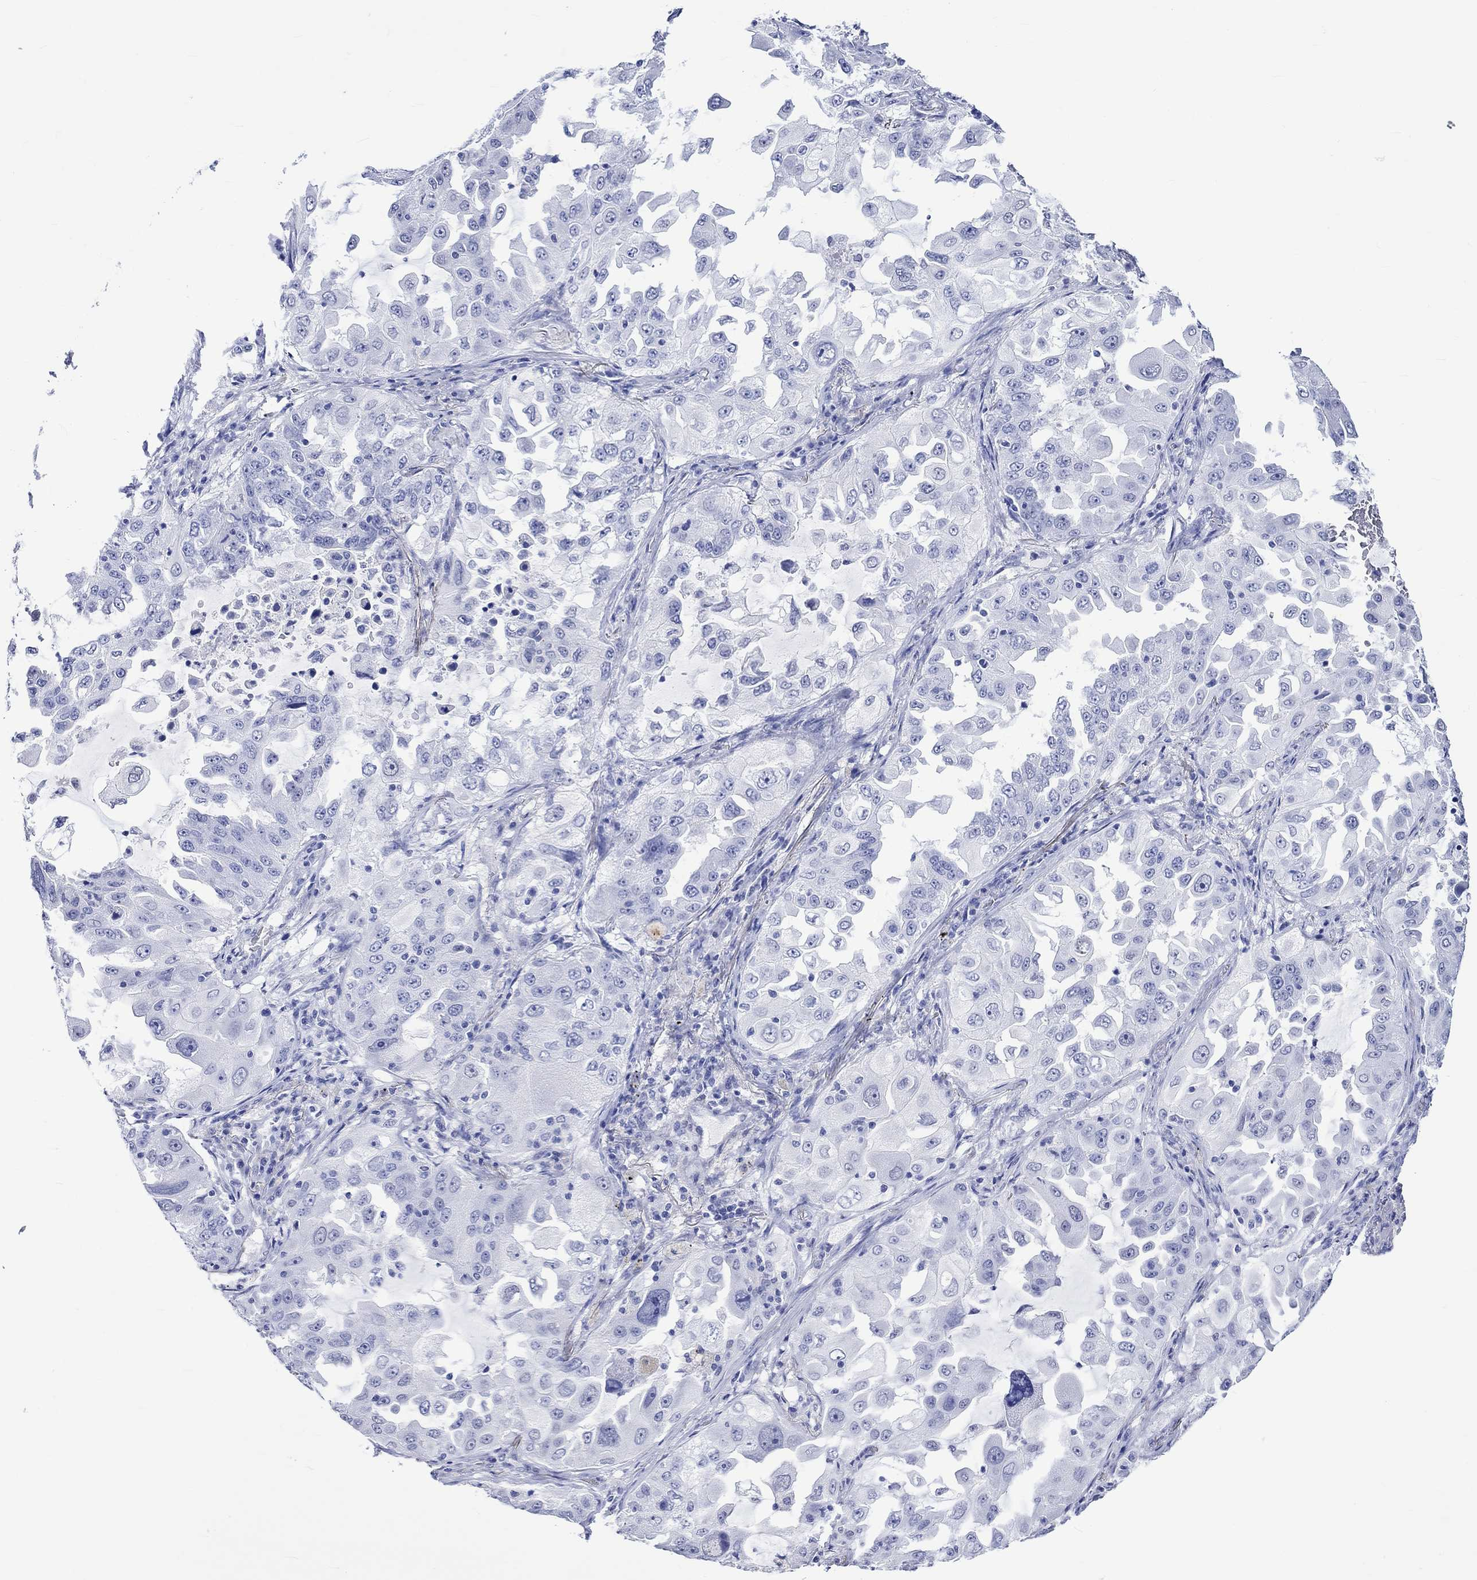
{"staining": {"intensity": "negative", "quantity": "none", "location": "none"}, "tissue": "lung cancer", "cell_type": "Tumor cells", "image_type": "cancer", "snomed": [{"axis": "morphology", "description": "Adenocarcinoma, NOS"}, {"axis": "topography", "description": "Lung"}], "caption": "Tumor cells show no significant protein staining in lung cancer. The staining was performed using DAB to visualize the protein expression in brown, while the nuclei were stained in blue with hematoxylin (Magnification: 20x).", "gene": "CRYAB", "patient": {"sex": "female", "age": 61}}